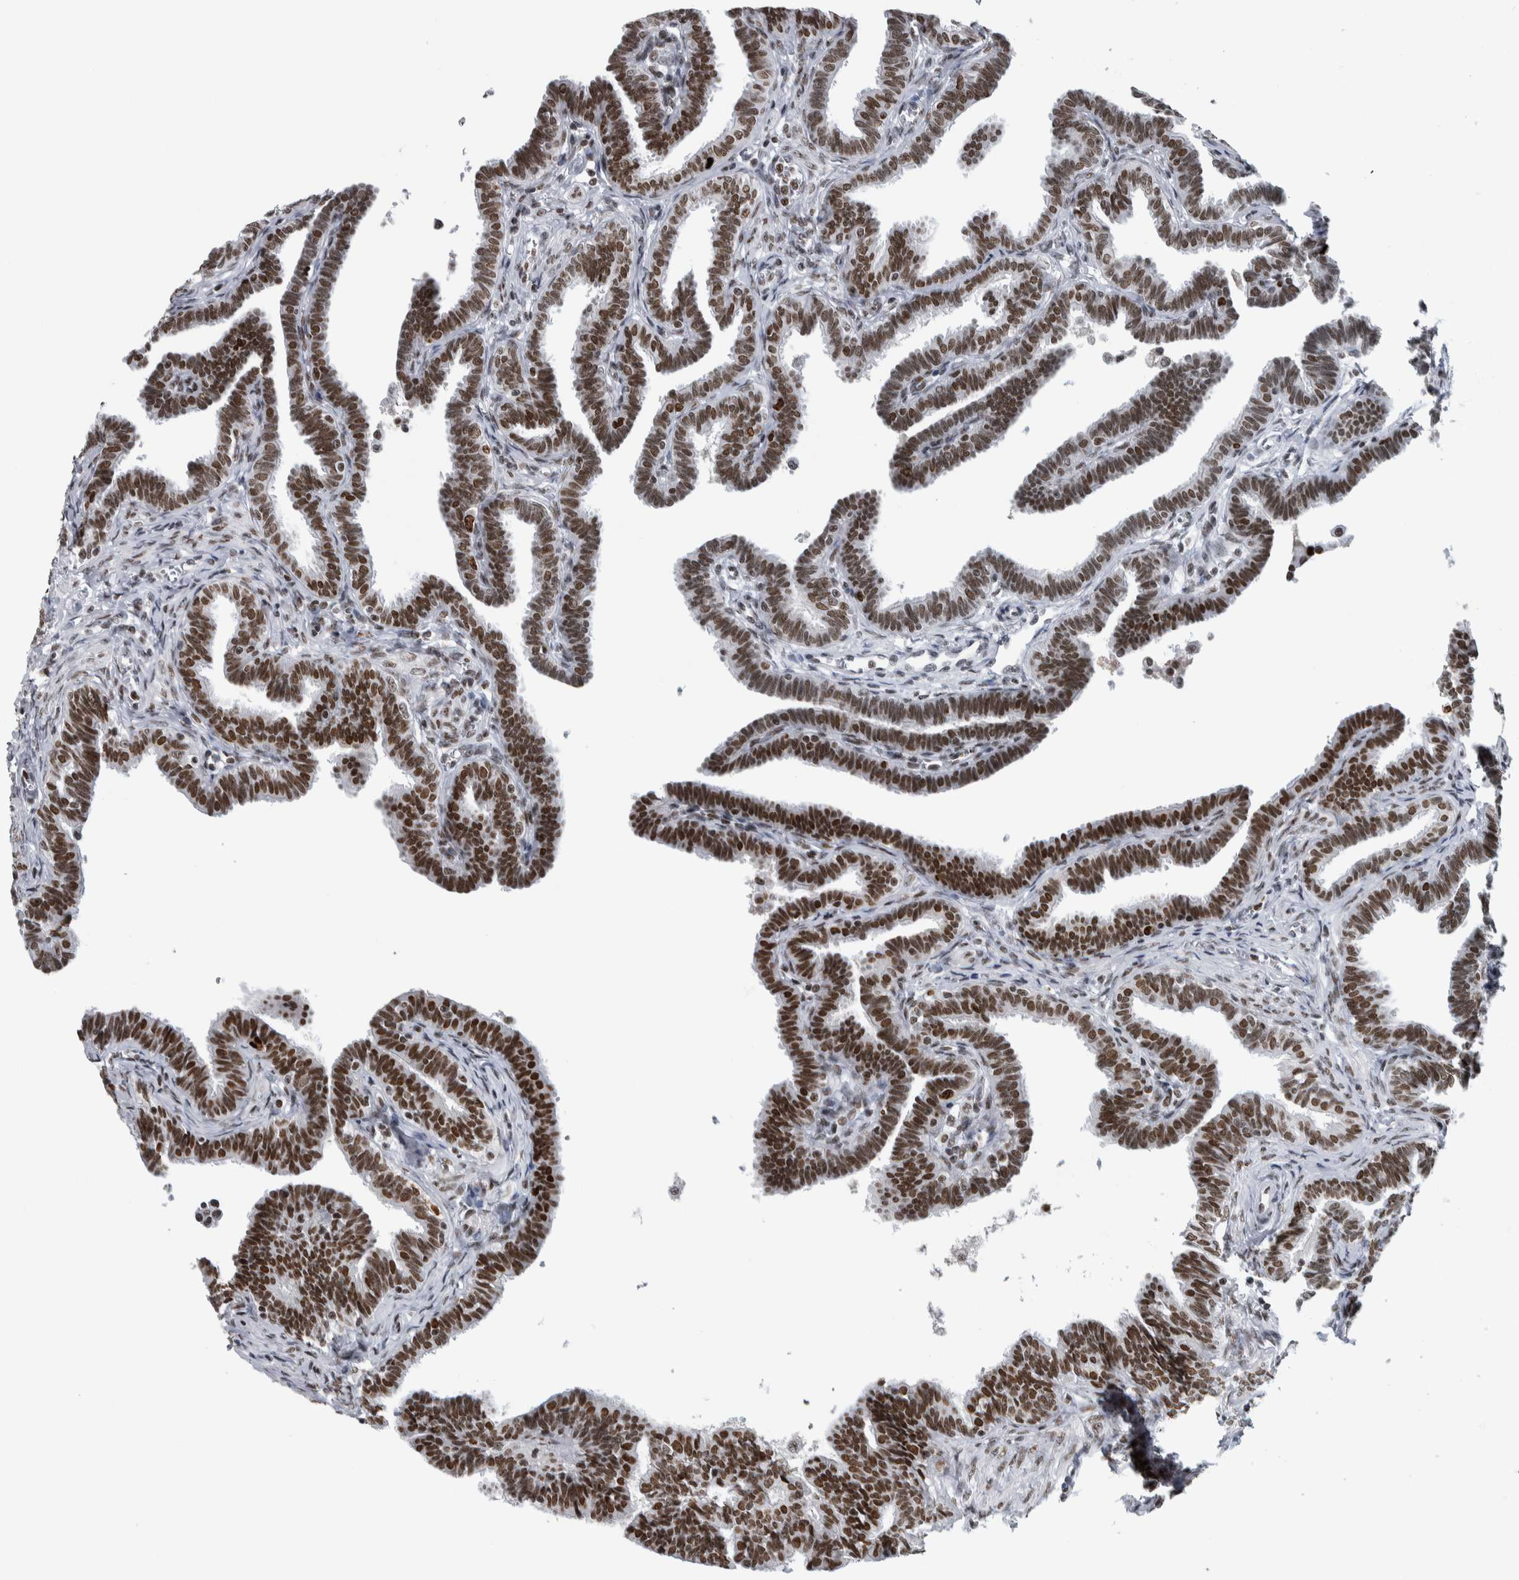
{"staining": {"intensity": "strong", "quantity": ">75%", "location": "nuclear"}, "tissue": "fallopian tube", "cell_type": "Glandular cells", "image_type": "normal", "snomed": [{"axis": "morphology", "description": "Normal tissue, NOS"}, {"axis": "topography", "description": "Fallopian tube"}, {"axis": "topography", "description": "Ovary"}], "caption": "A micrograph of fallopian tube stained for a protein demonstrates strong nuclear brown staining in glandular cells. (DAB = brown stain, brightfield microscopy at high magnification).", "gene": "TOP2B", "patient": {"sex": "female", "age": 23}}